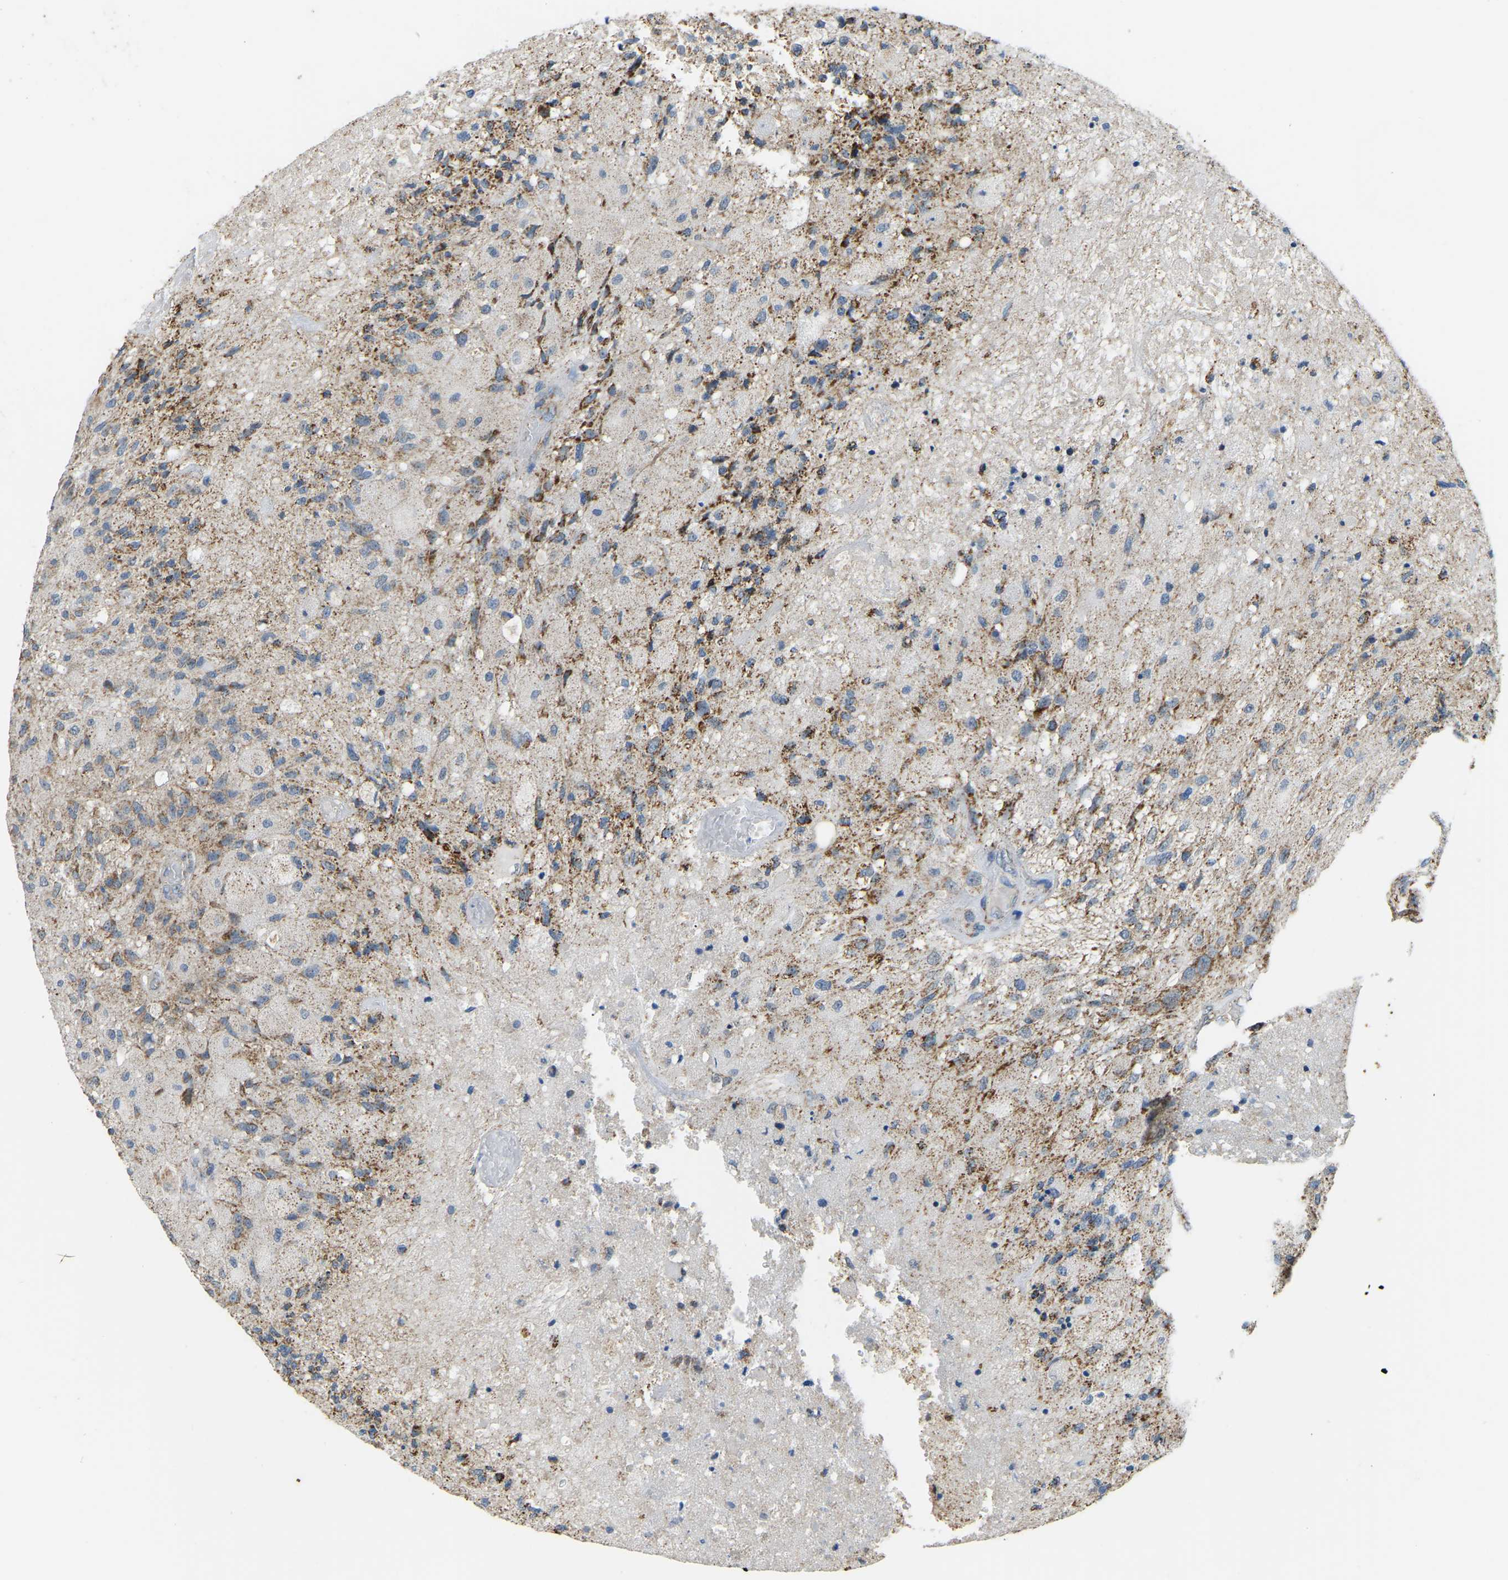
{"staining": {"intensity": "moderate", "quantity": ">75%", "location": "cytoplasmic/membranous"}, "tissue": "glioma", "cell_type": "Tumor cells", "image_type": "cancer", "snomed": [{"axis": "morphology", "description": "Normal tissue, NOS"}, {"axis": "morphology", "description": "Glioma, malignant, High grade"}, {"axis": "topography", "description": "Cerebral cortex"}], "caption": "A high-resolution photomicrograph shows immunohistochemistry (IHC) staining of malignant high-grade glioma, which reveals moderate cytoplasmic/membranous staining in about >75% of tumor cells.", "gene": "ZNF200", "patient": {"sex": "male", "age": 77}}